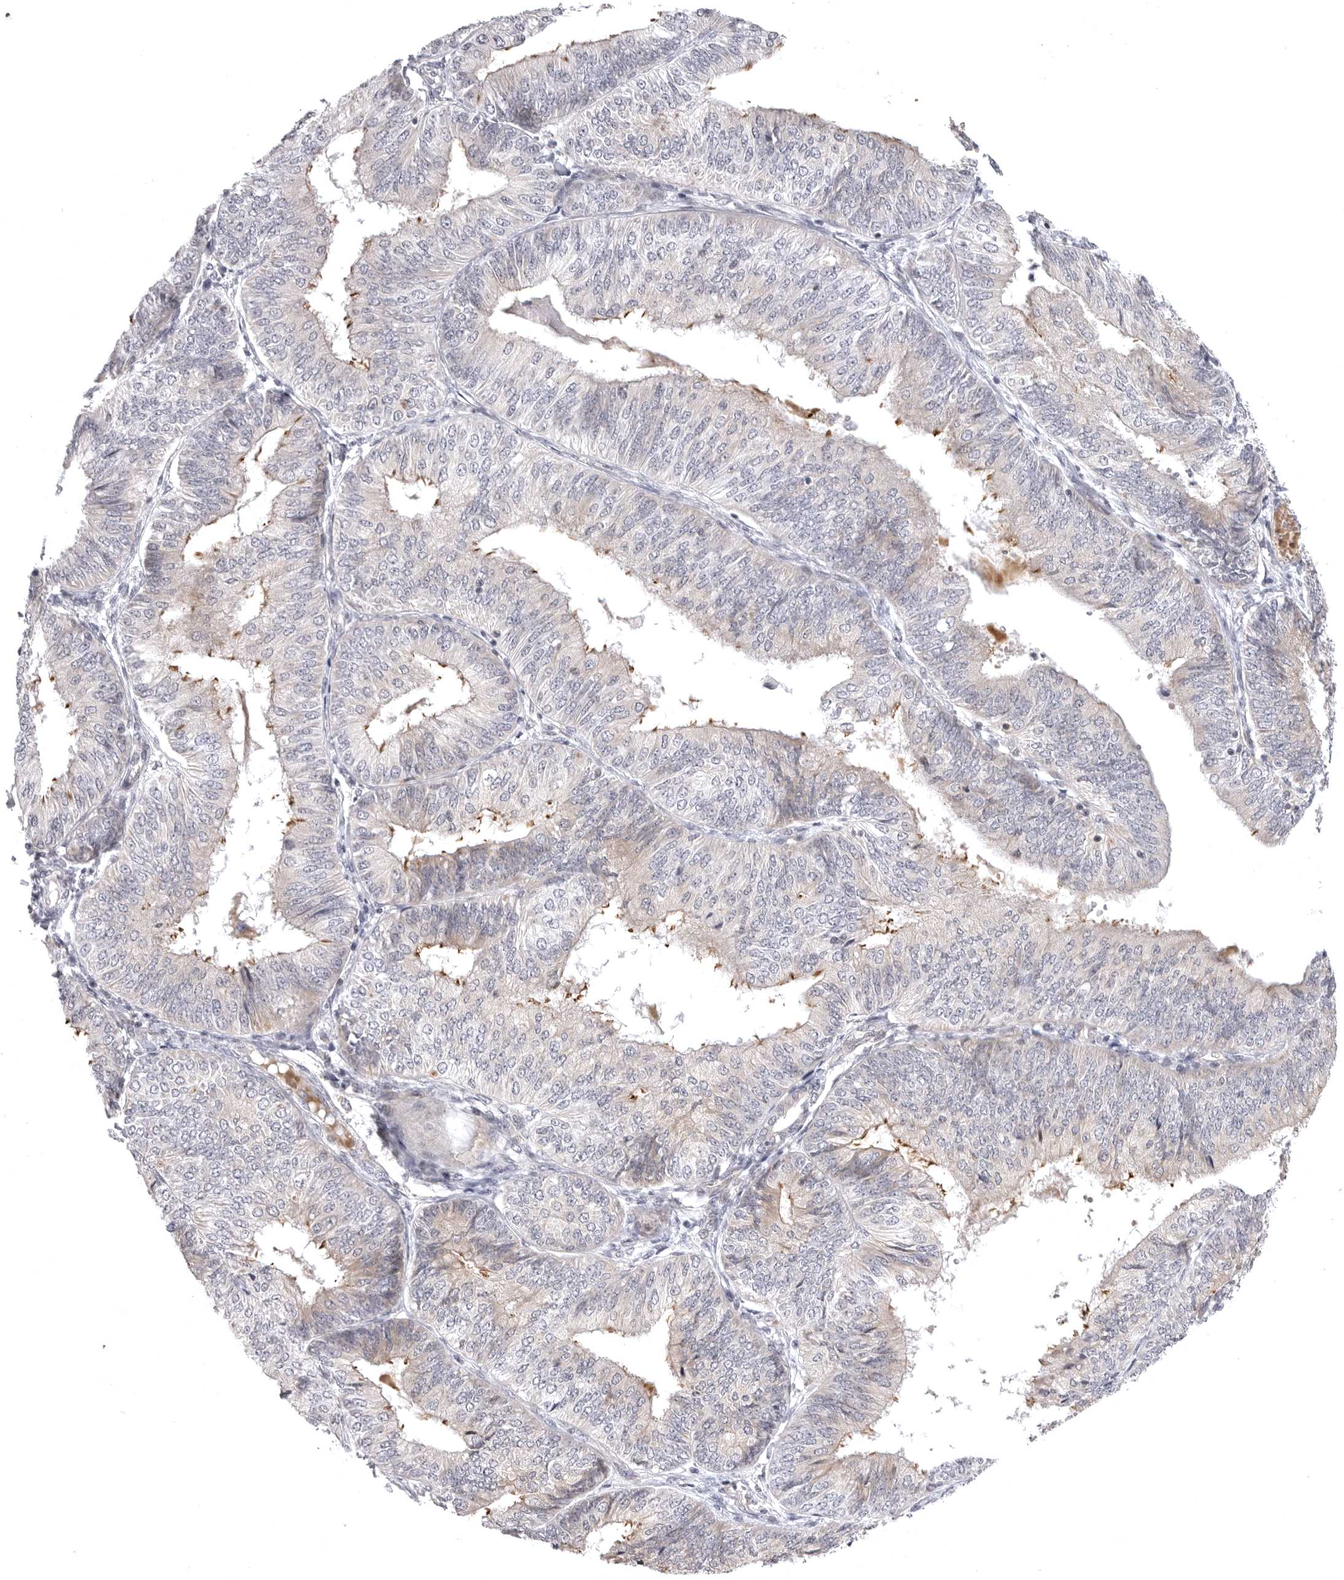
{"staining": {"intensity": "weak", "quantity": "<25%", "location": "cytoplasmic/membranous"}, "tissue": "endometrial cancer", "cell_type": "Tumor cells", "image_type": "cancer", "snomed": [{"axis": "morphology", "description": "Adenocarcinoma, NOS"}, {"axis": "topography", "description": "Endometrium"}], "caption": "A high-resolution image shows immunohistochemistry staining of endometrial adenocarcinoma, which reveals no significant expression in tumor cells. Brightfield microscopy of immunohistochemistry (IHC) stained with DAB (brown) and hematoxylin (blue), captured at high magnification.", "gene": "CD300LD", "patient": {"sex": "female", "age": 58}}